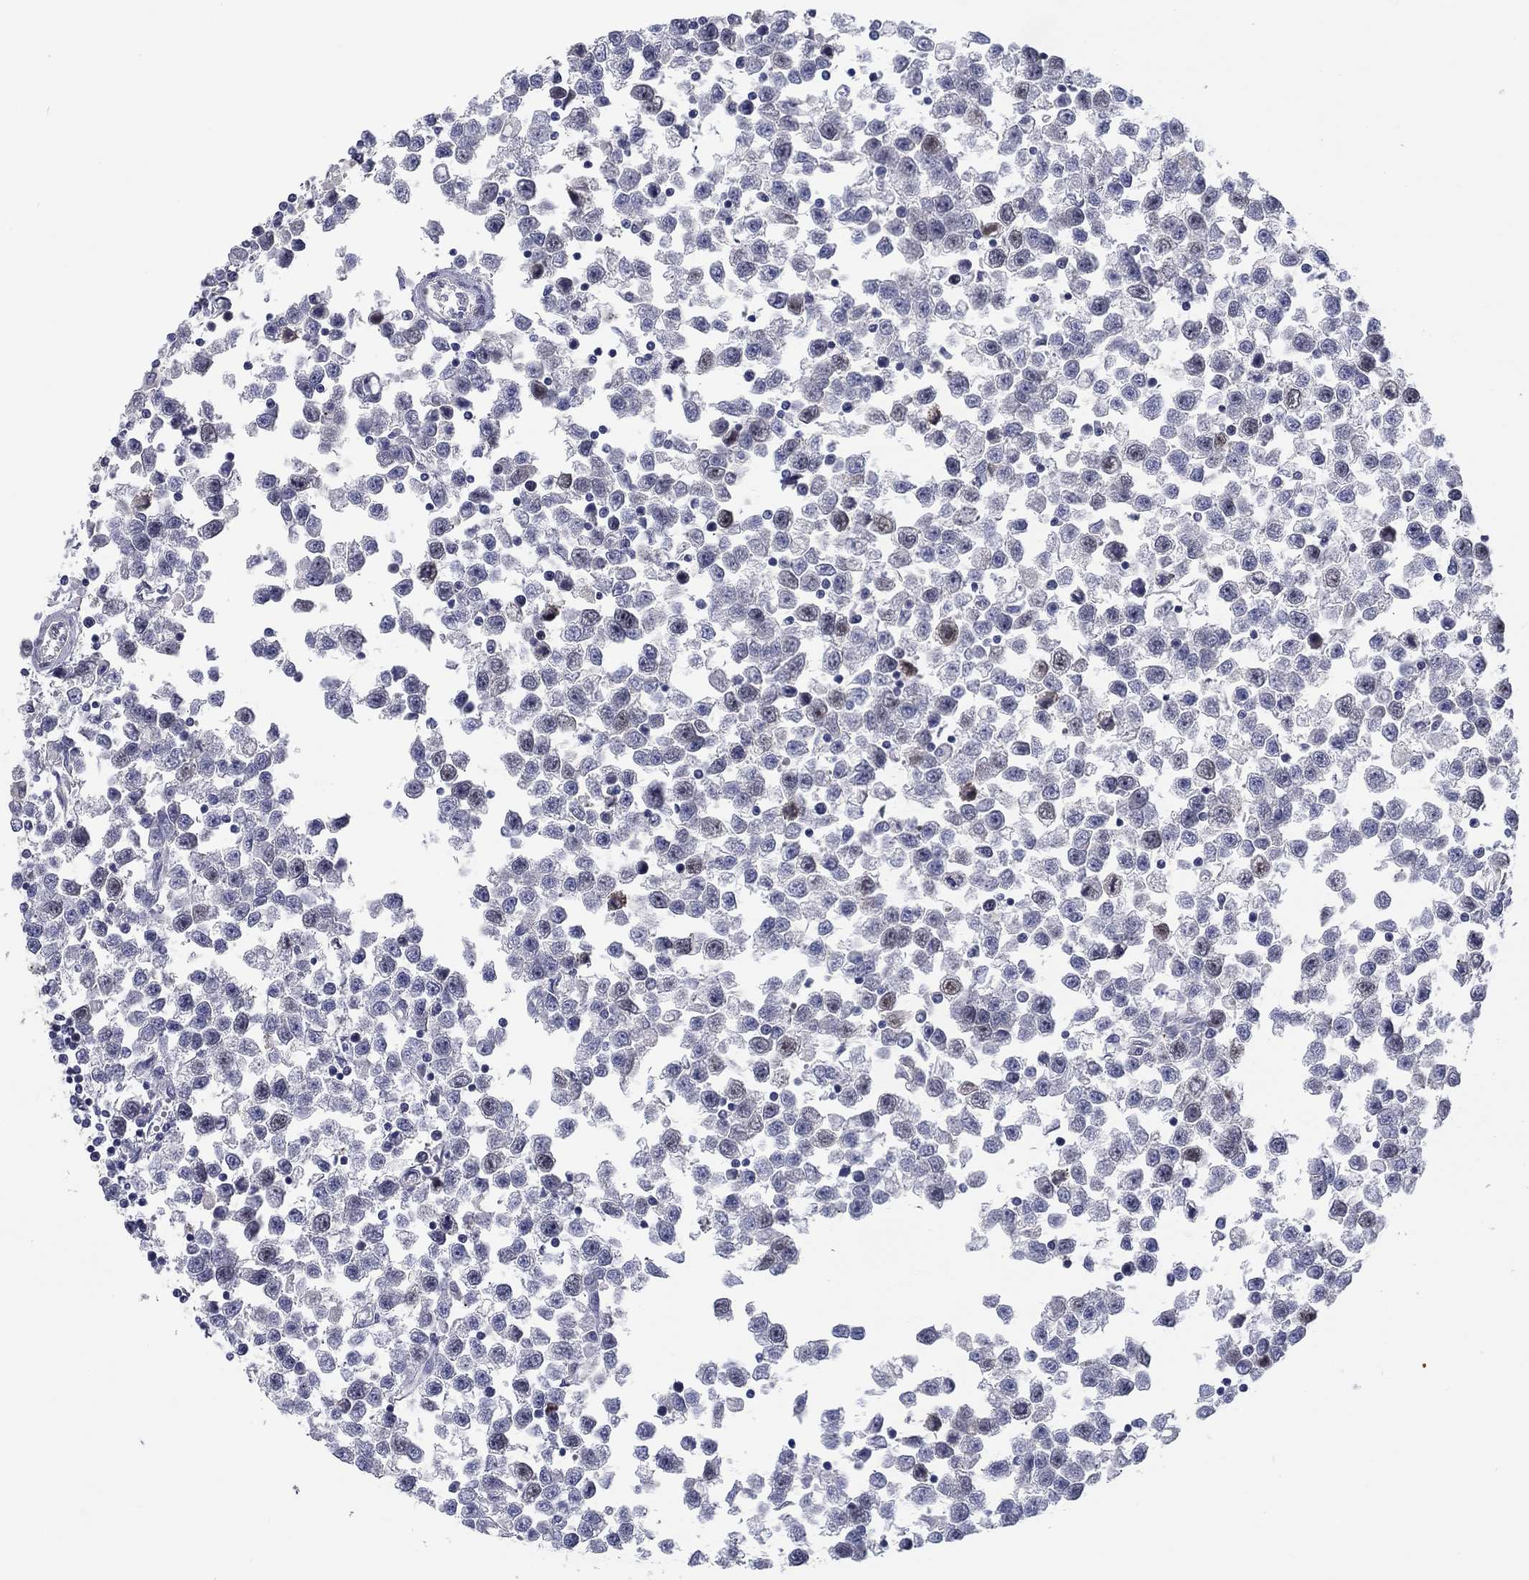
{"staining": {"intensity": "strong", "quantity": "<25%", "location": "nuclear"}, "tissue": "testis cancer", "cell_type": "Tumor cells", "image_type": "cancer", "snomed": [{"axis": "morphology", "description": "Seminoma, NOS"}, {"axis": "topography", "description": "Testis"}], "caption": "About <25% of tumor cells in testis cancer reveal strong nuclear protein expression as visualized by brown immunohistochemical staining.", "gene": "PRC1", "patient": {"sex": "male", "age": 34}}